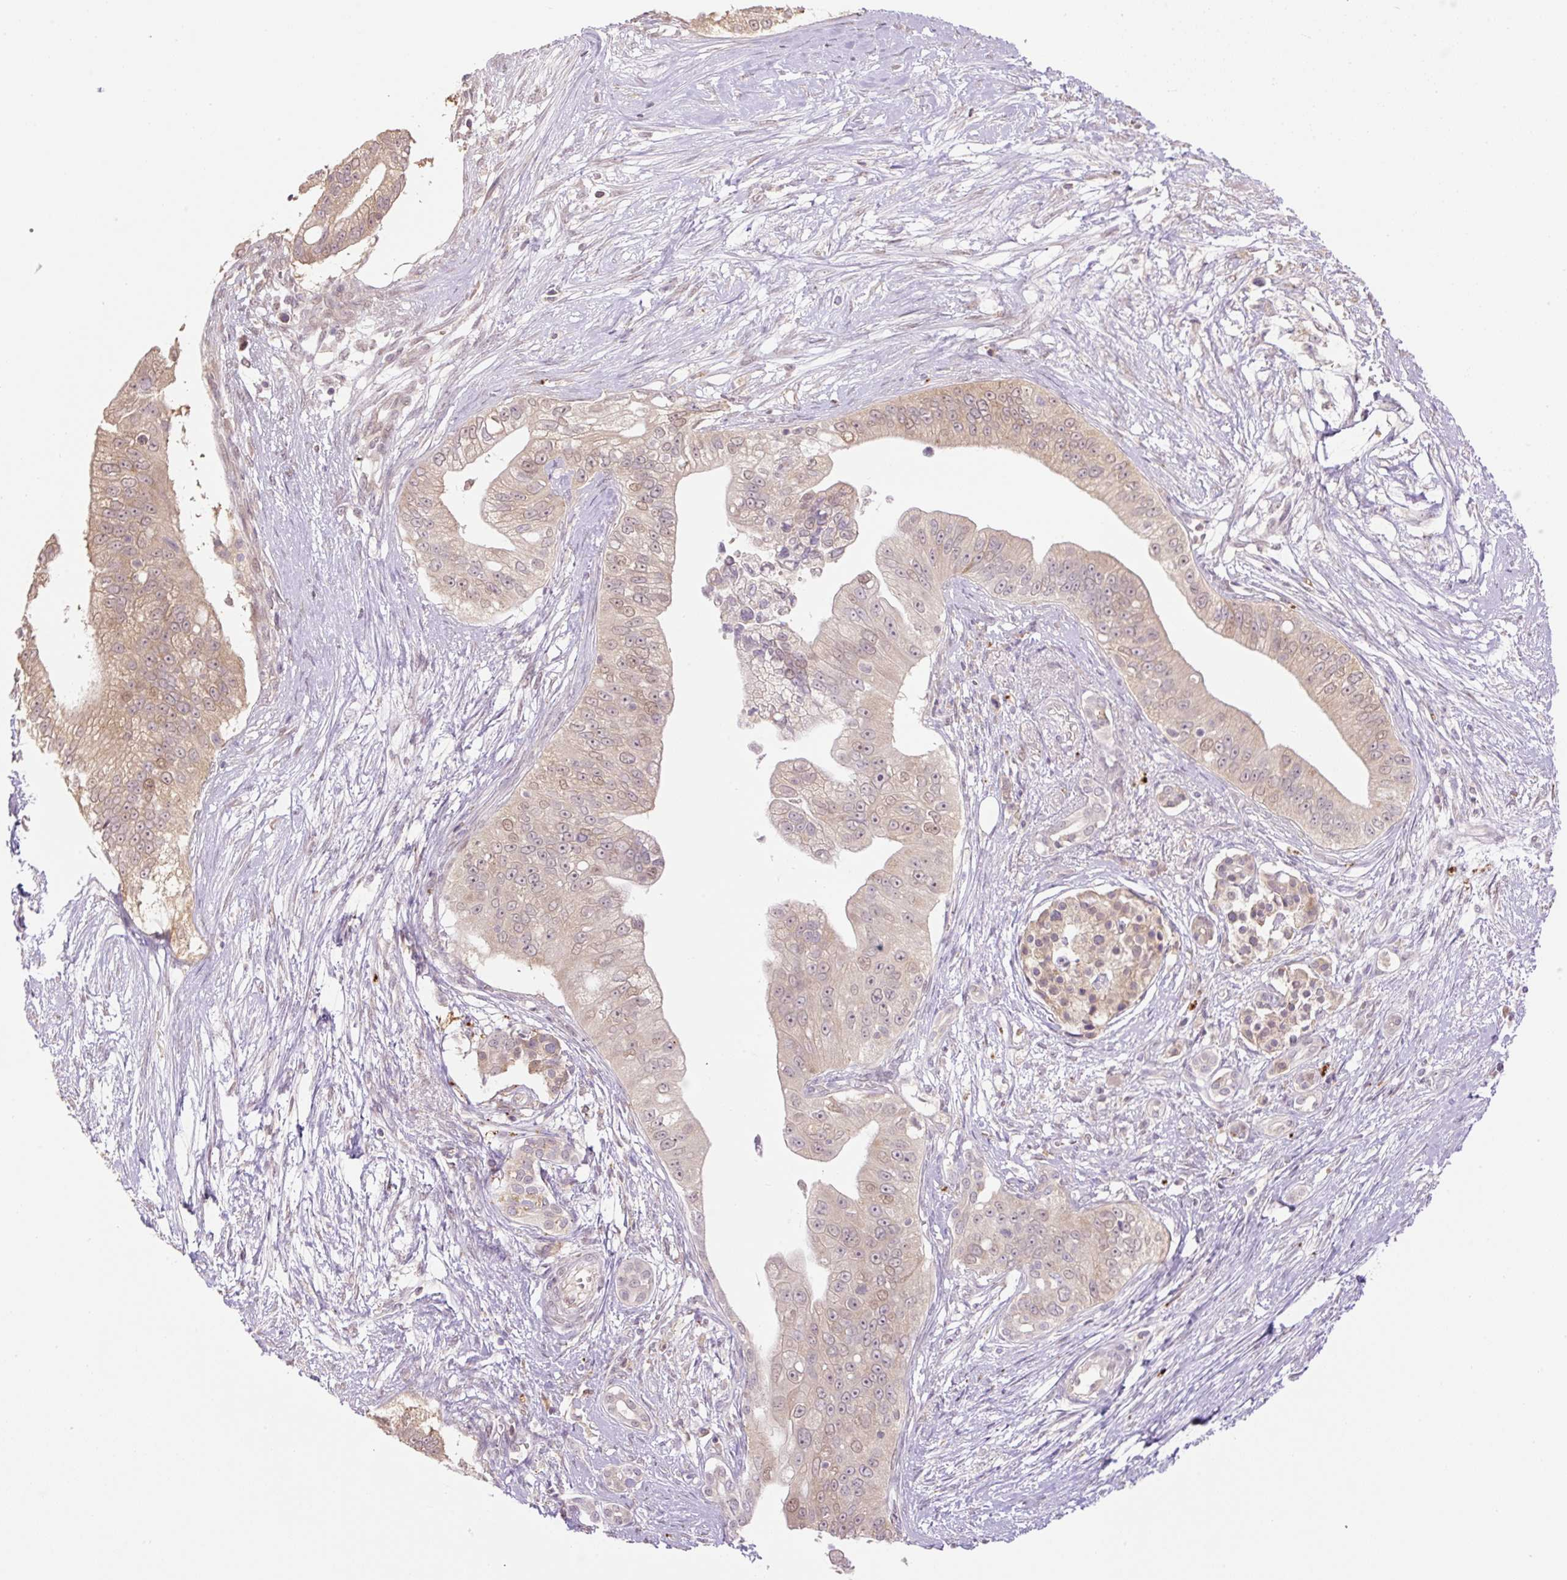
{"staining": {"intensity": "weak", "quantity": ">75%", "location": "cytoplasmic/membranous"}, "tissue": "pancreatic cancer", "cell_type": "Tumor cells", "image_type": "cancer", "snomed": [{"axis": "morphology", "description": "Adenocarcinoma, NOS"}, {"axis": "topography", "description": "Pancreas"}], "caption": "Immunohistochemistry (IHC) image of neoplastic tissue: pancreatic adenocarcinoma stained using immunohistochemistry displays low levels of weak protein expression localized specifically in the cytoplasmic/membranous of tumor cells, appearing as a cytoplasmic/membranous brown color.", "gene": "HABP4", "patient": {"sex": "male", "age": 70}}